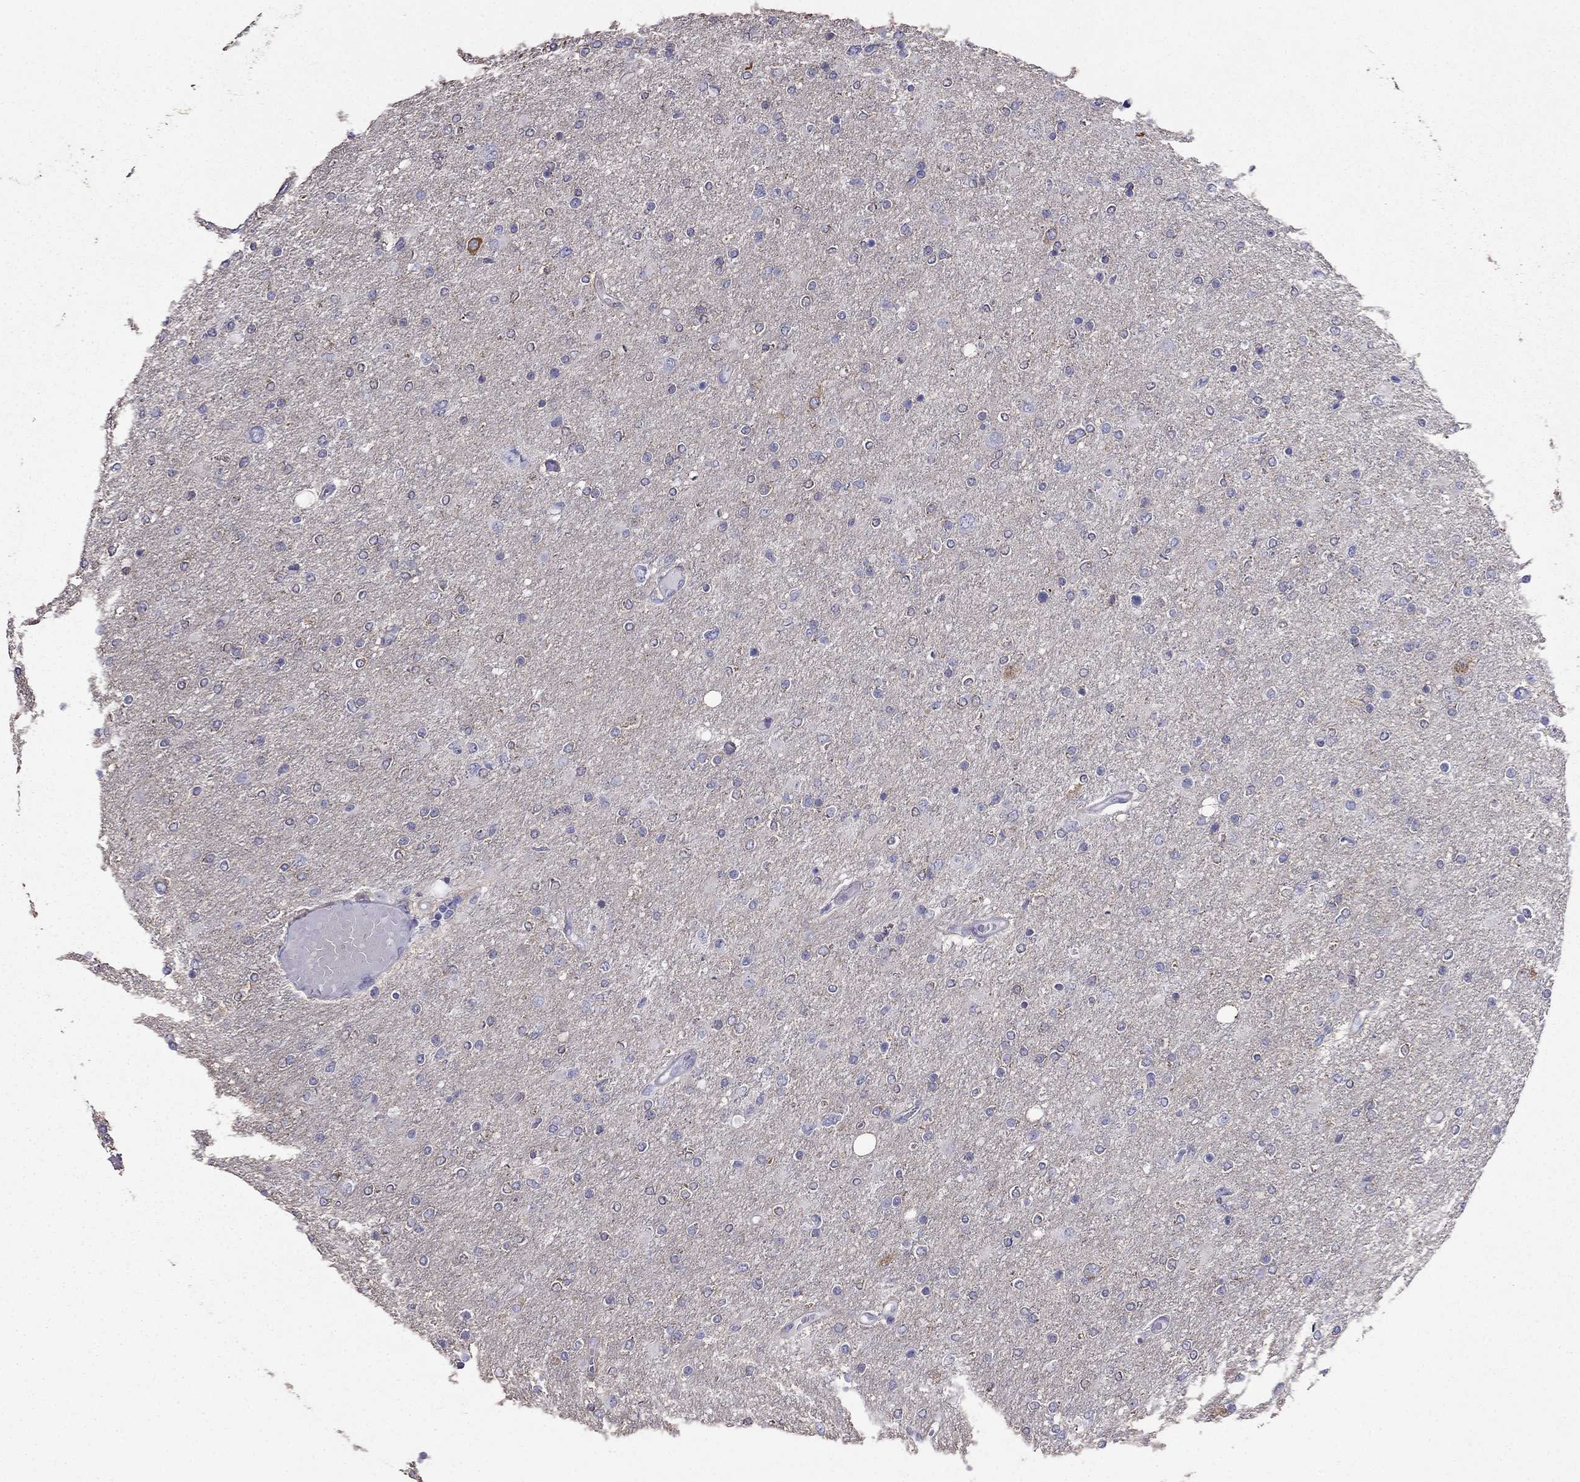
{"staining": {"intensity": "negative", "quantity": "none", "location": "none"}, "tissue": "glioma", "cell_type": "Tumor cells", "image_type": "cancer", "snomed": [{"axis": "morphology", "description": "Glioma, malignant, High grade"}, {"axis": "topography", "description": "Cerebral cortex"}], "caption": "Photomicrograph shows no significant protein expression in tumor cells of glioma. (IHC, brightfield microscopy, high magnification).", "gene": "AK5", "patient": {"sex": "male", "age": 70}}